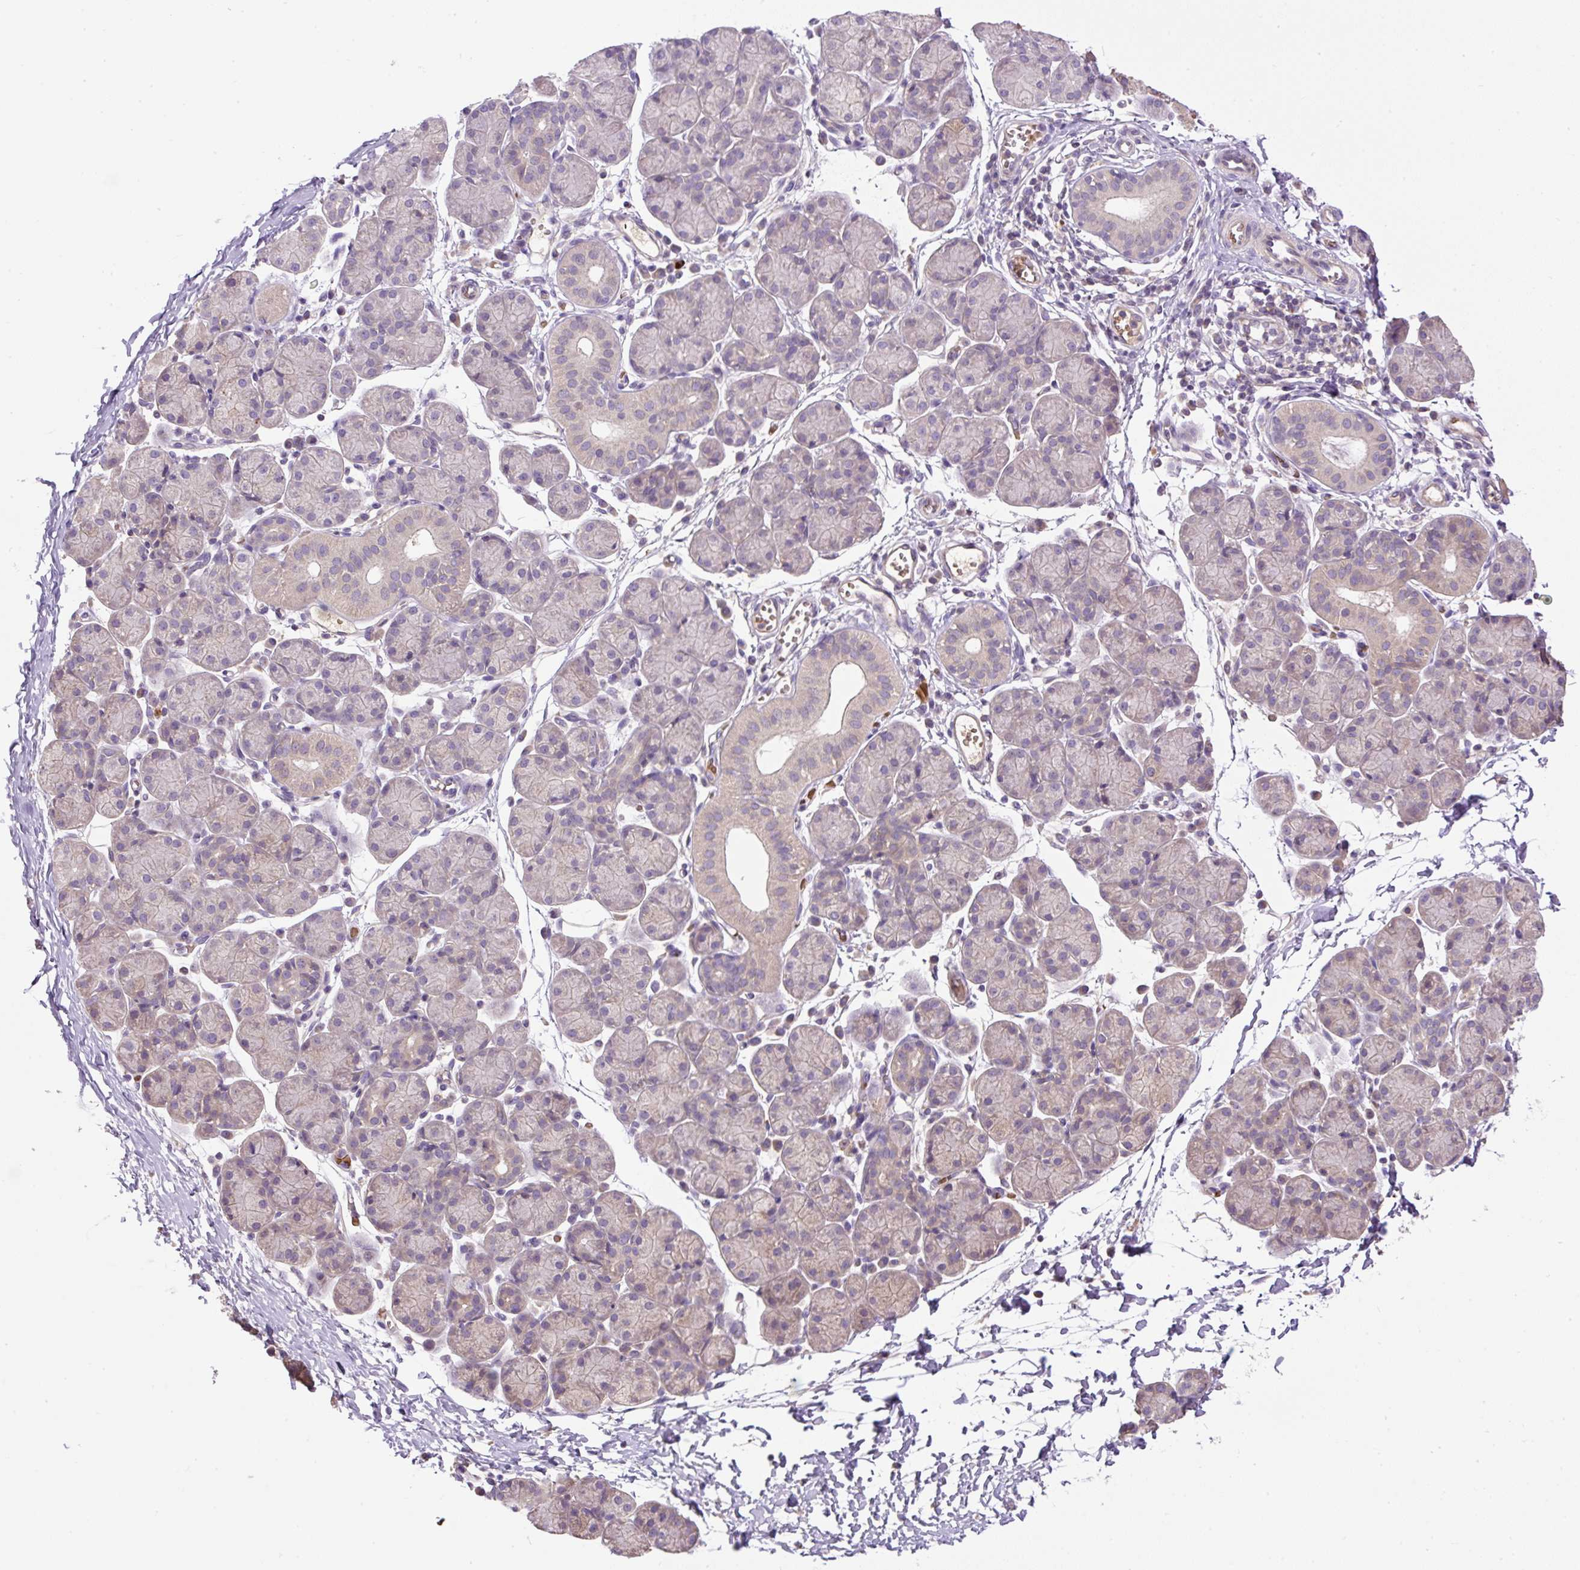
{"staining": {"intensity": "weak", "quantity": "<25%", "location": "cytoplasmic/membranous"}, "tissue": "salivary gland", "cell_type": "Glandular cells", "image_type": "normal", "snomed": [{"axis": "morphology", "description": "Normal tissue, NOS"}, {"axis": "morphology", "description": "Inflammation, NOS"}, {"axis": "topography", "description": "Lymph node"}, {"axis": "topography", "description": "Salivary gland"}], "caption": "High power microscopy histopathology image of an immunohistochemistry (IHC) micrograph of normal salivary gland, revealing no significant staining in glandular cells. (DAB immunohistochemistry with hematoxylin counter stain).", "gene": "CXCL13", "patient": {"sex": "male", "age": 3}}